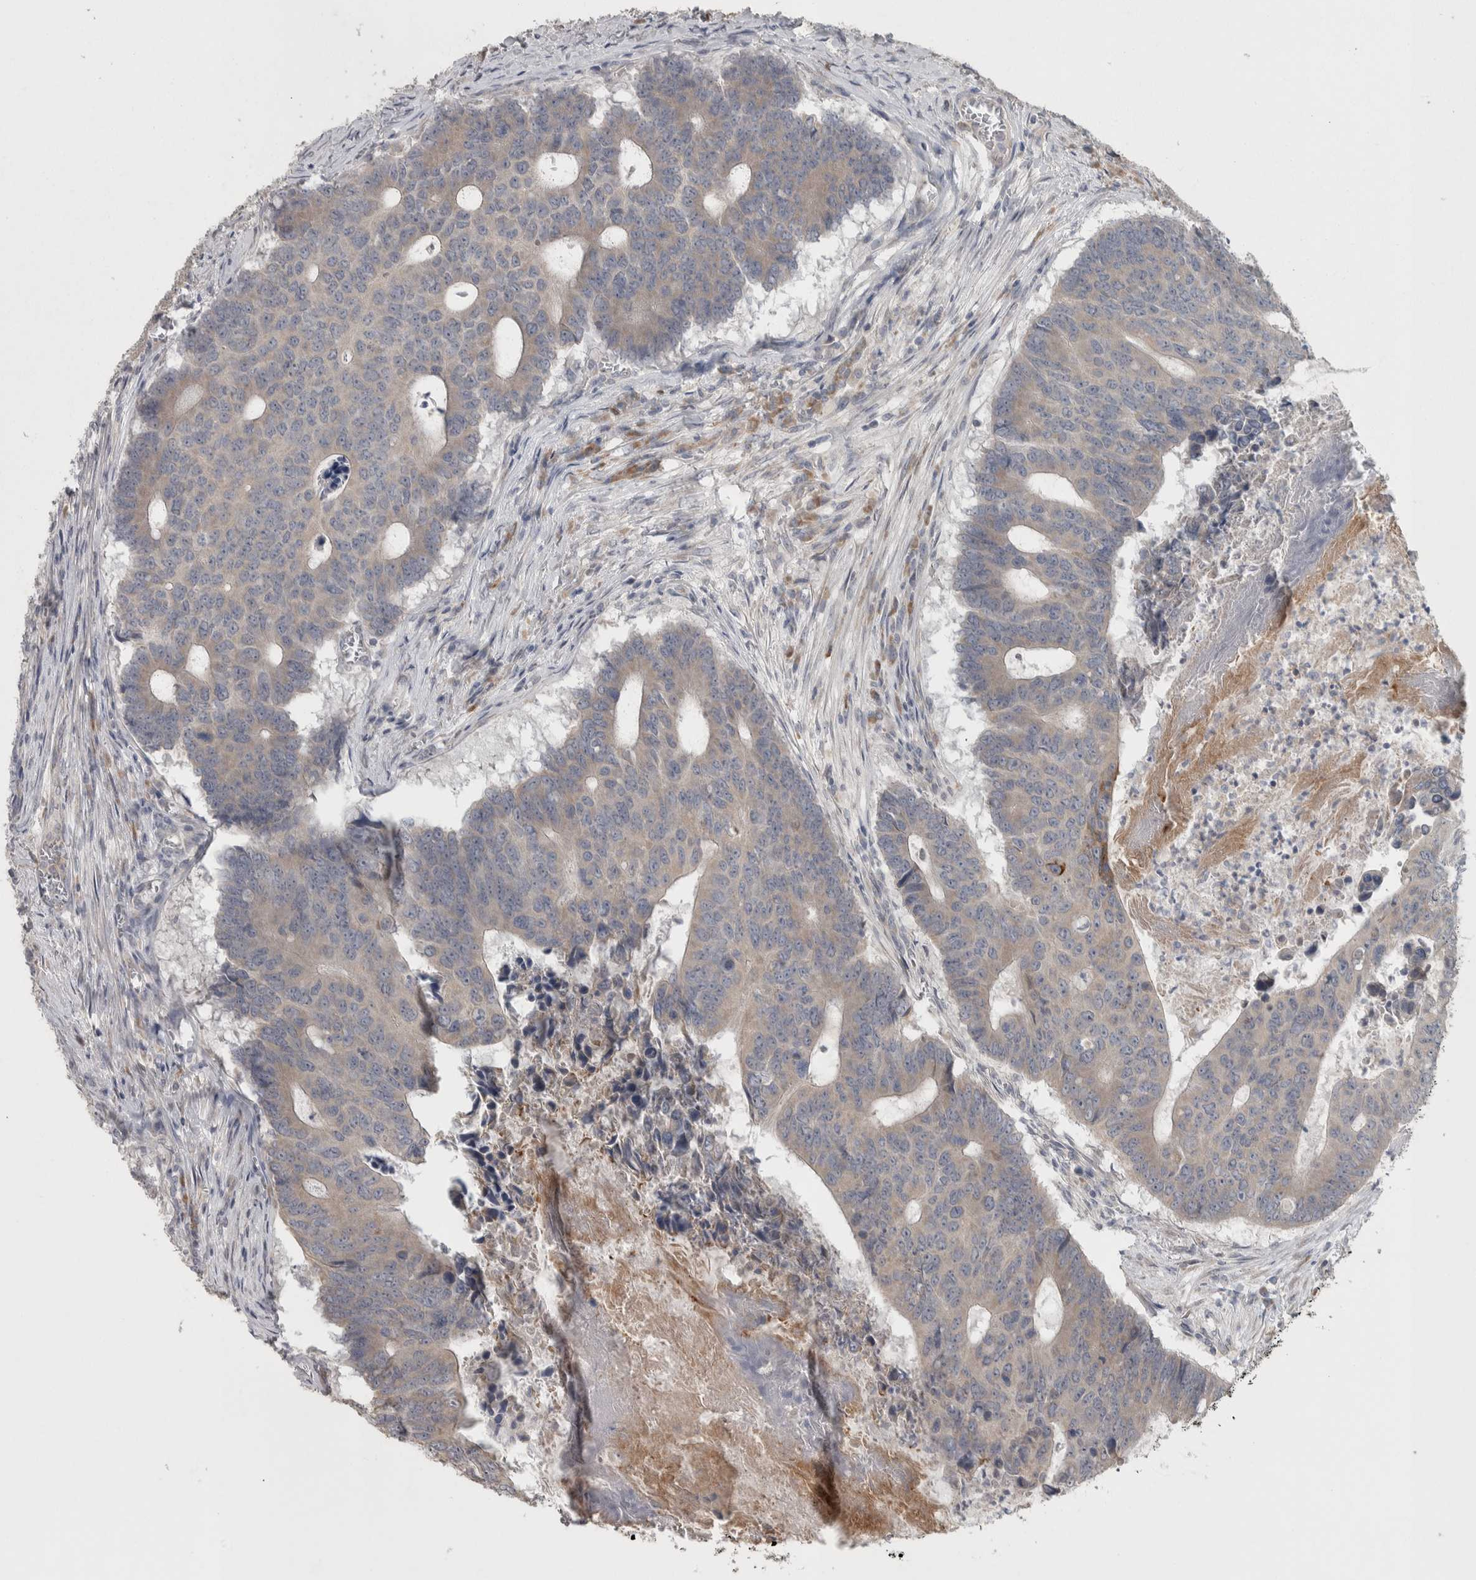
{"staining": {"intensity": "weak", "quantity": "25%-75%", "location": "cytoplasmic/membranous"}, "tissue": "colorectal cancer", "cell_type": "Tumor cells", "image_type": "cancer", "snomed": [{"axis": "morphology", "description": "Adenocarcinoma, NOS"}, {"axis": "topography", "description": "Colon"}], "caption": "Colorectal cancer stained with a brown dye reveals weak cytoplasmic/membranous positive expression in about 25%-75% of tumor cells.", "gene": "SRP68", "patient": {"sex": "male", "age": 87}}